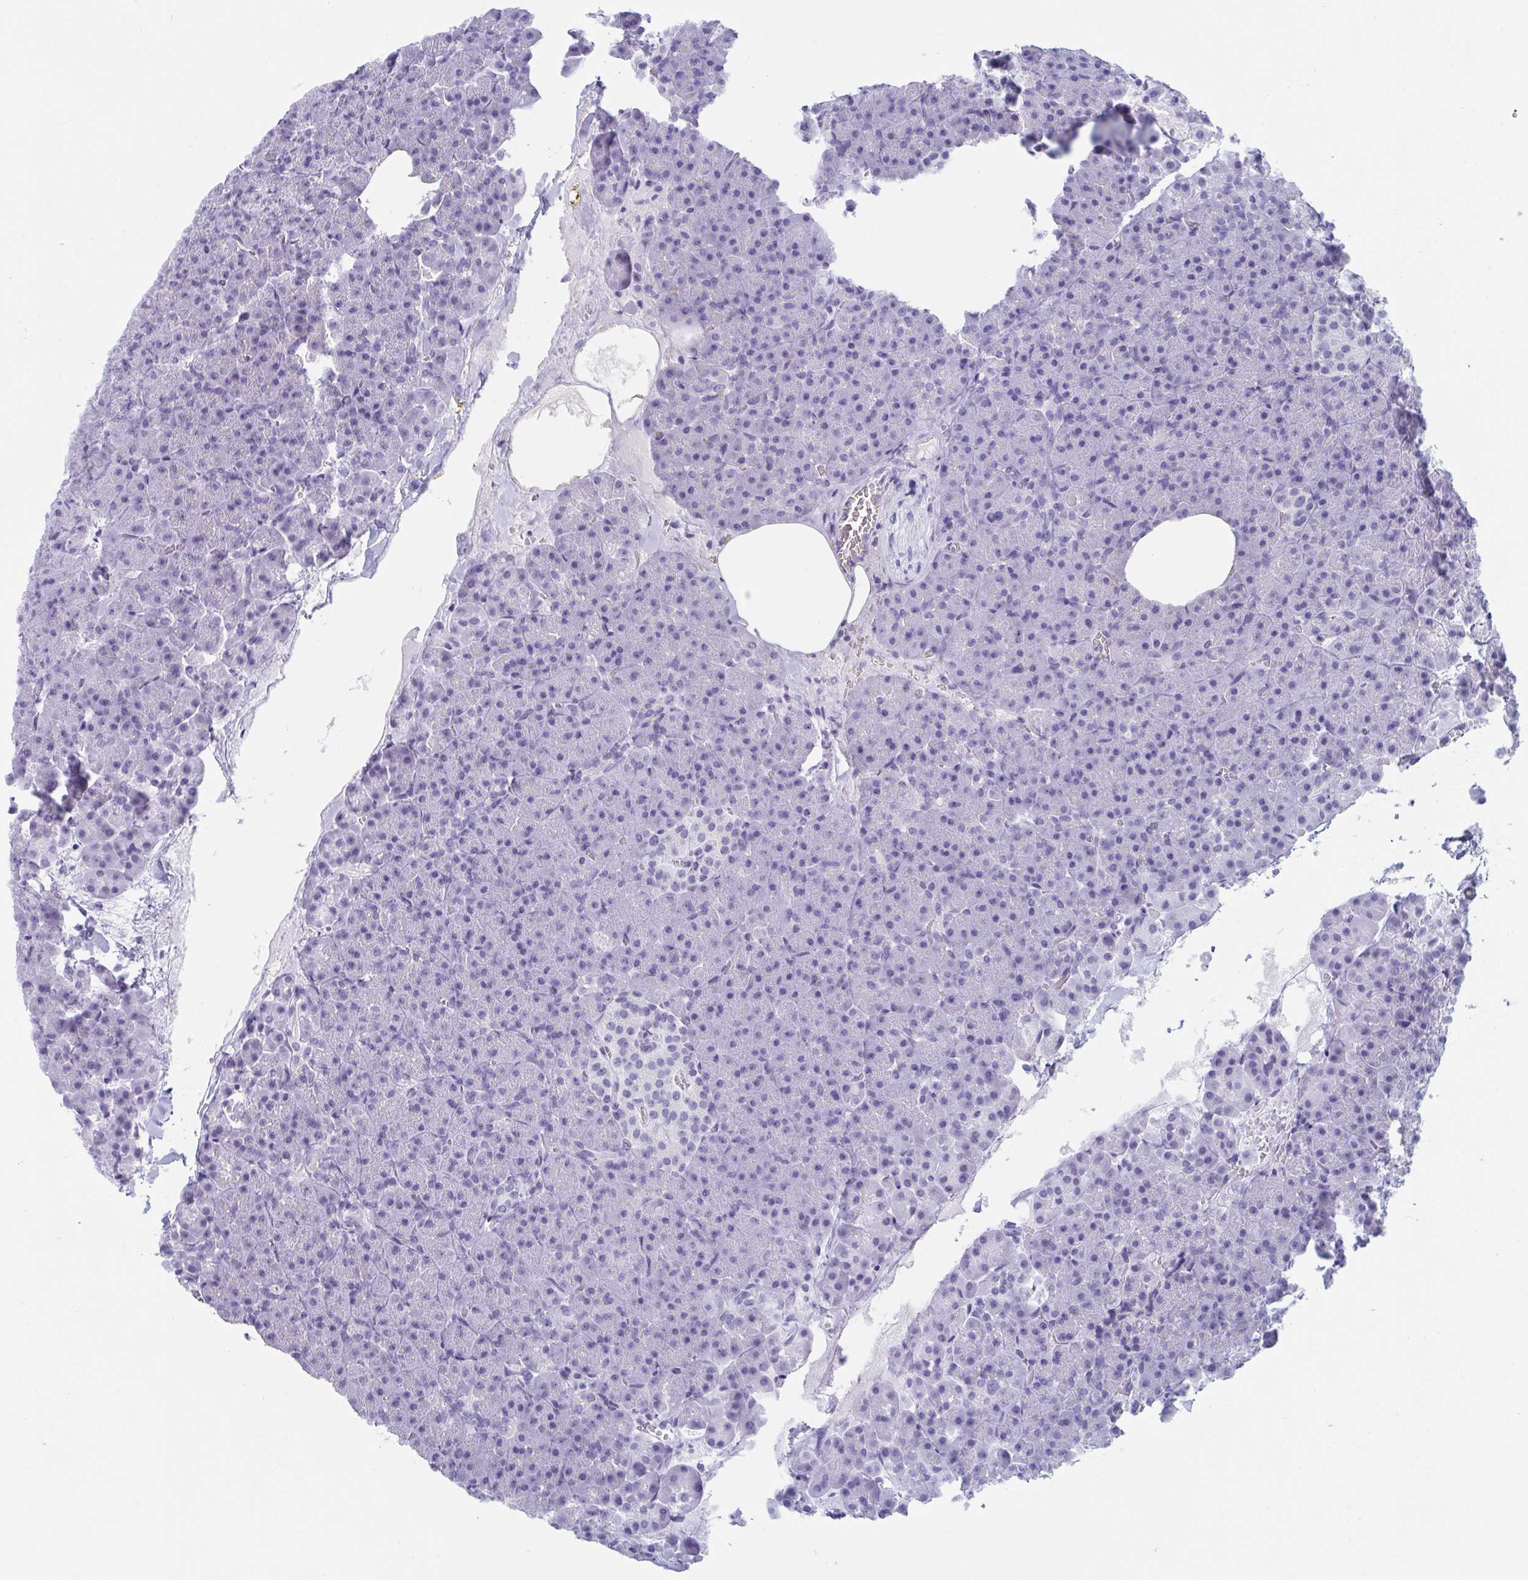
{"staining": {"intensity": "negative", "quantity": "none", "location": "none"}, "tissue": "pancreas", "cell_type": "Exocrine glandular cells", "image_type": "normal", "snomed": [{"axis": "morphology", "description": "Normal tissue, NOS"}, {"axis": "topography", "description": "Pancreas"}], "caption": "Pancreas stained for a protein using immunohistochemistry (IHC) exhibits no positivity exocrine glandular cells.", "gene": "CDX4", "patient": {"sex": "female", "age": 74}}